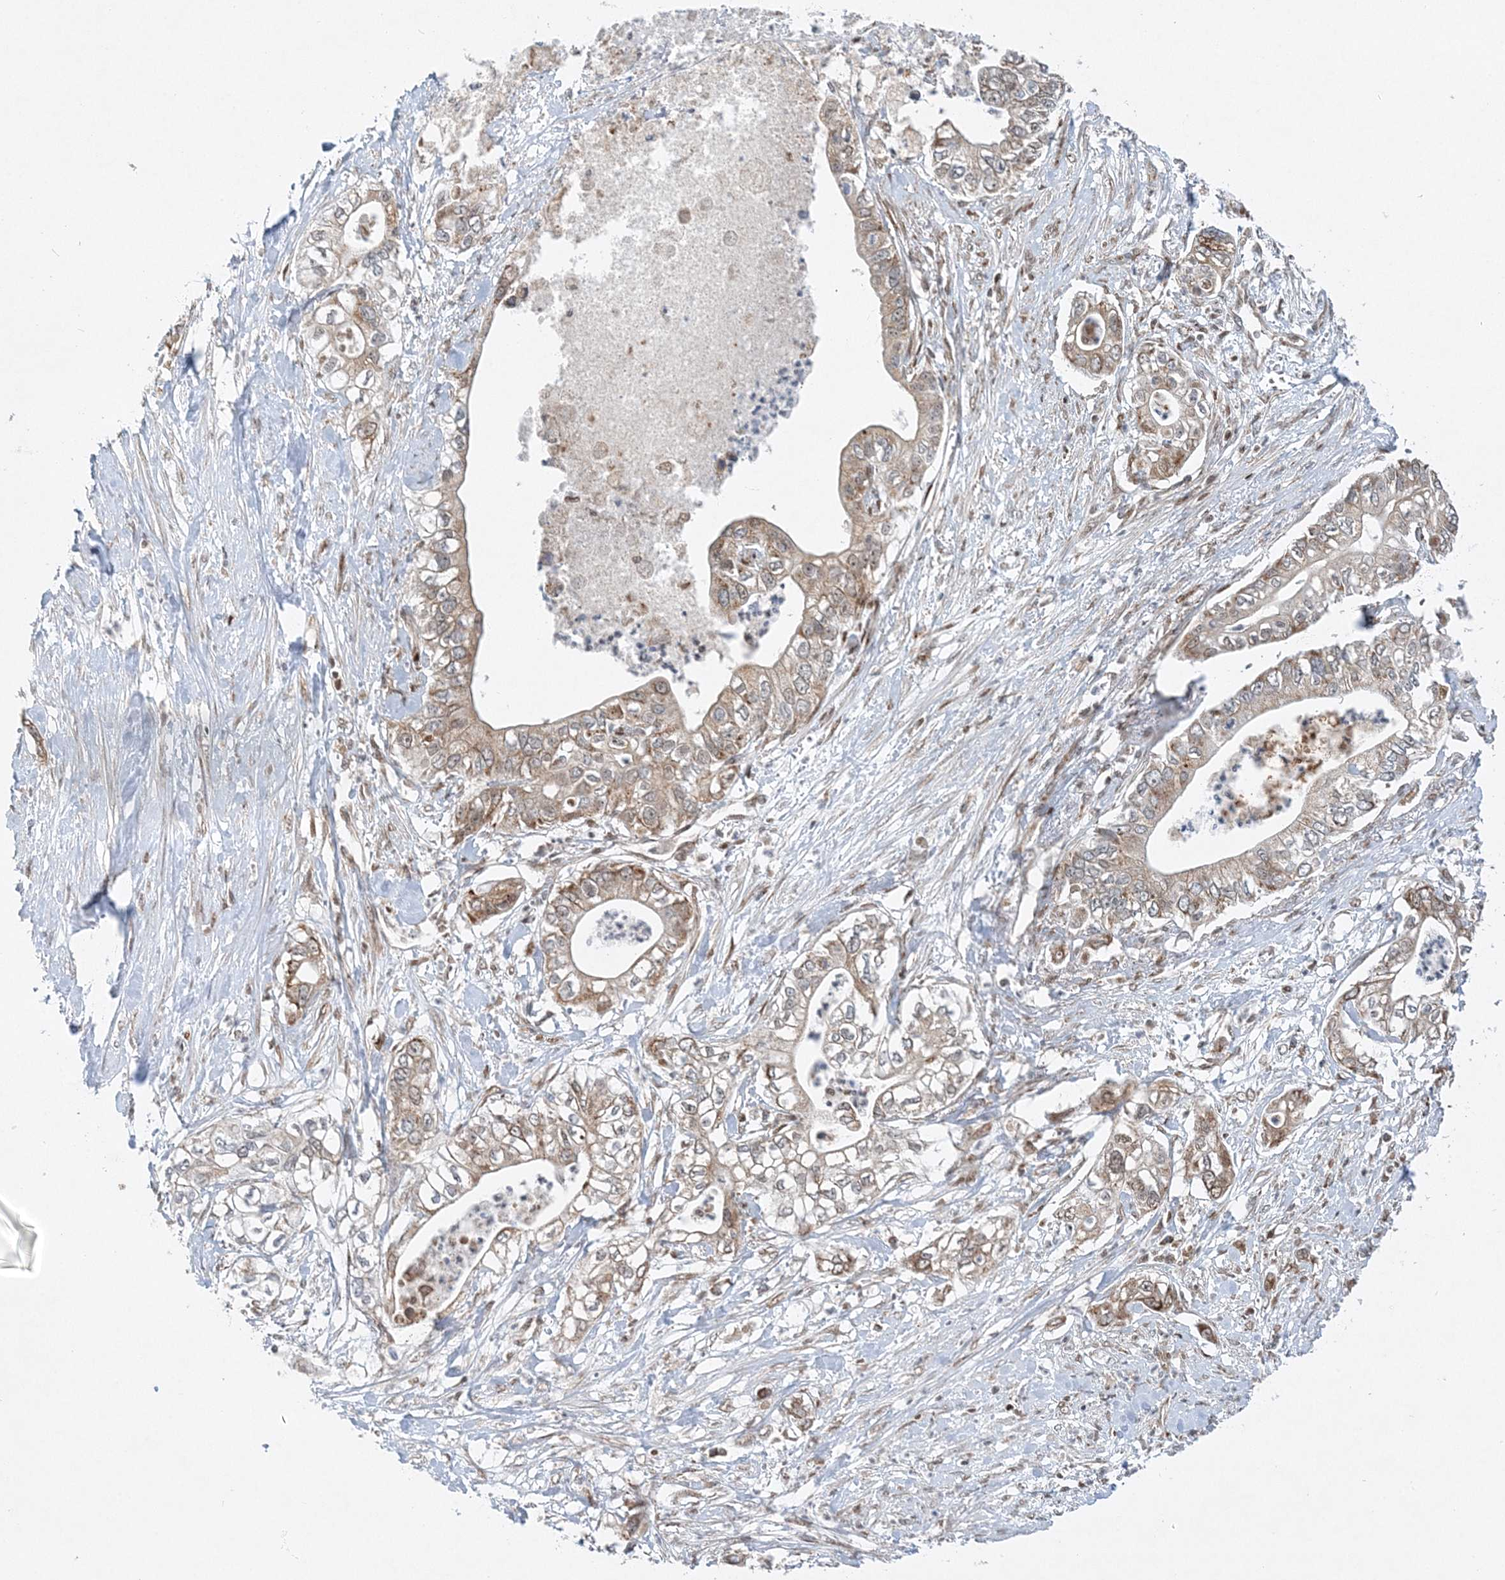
{"staining": {"intensity": "weak", "quantity": ">75%", "location": "cytoplasmic/membranous"}, "tissue": "pancreatic cancer", "cell_type": "Tumor cells", "image_type": "cancer", "snomed": [{"axis": "morphology", "description": "Adenocarcinoma, NOS"}, {"axis": "topography", "description": "Pancreas"}], "caption": "Adenocarcinoma (pancreatic) stained for a protein demonstrates weak cytoplasmic/membranous positivity in tumor cells.", "gene": "RAB11FIP2", "patient": {"sex": "female", "age": 78}}